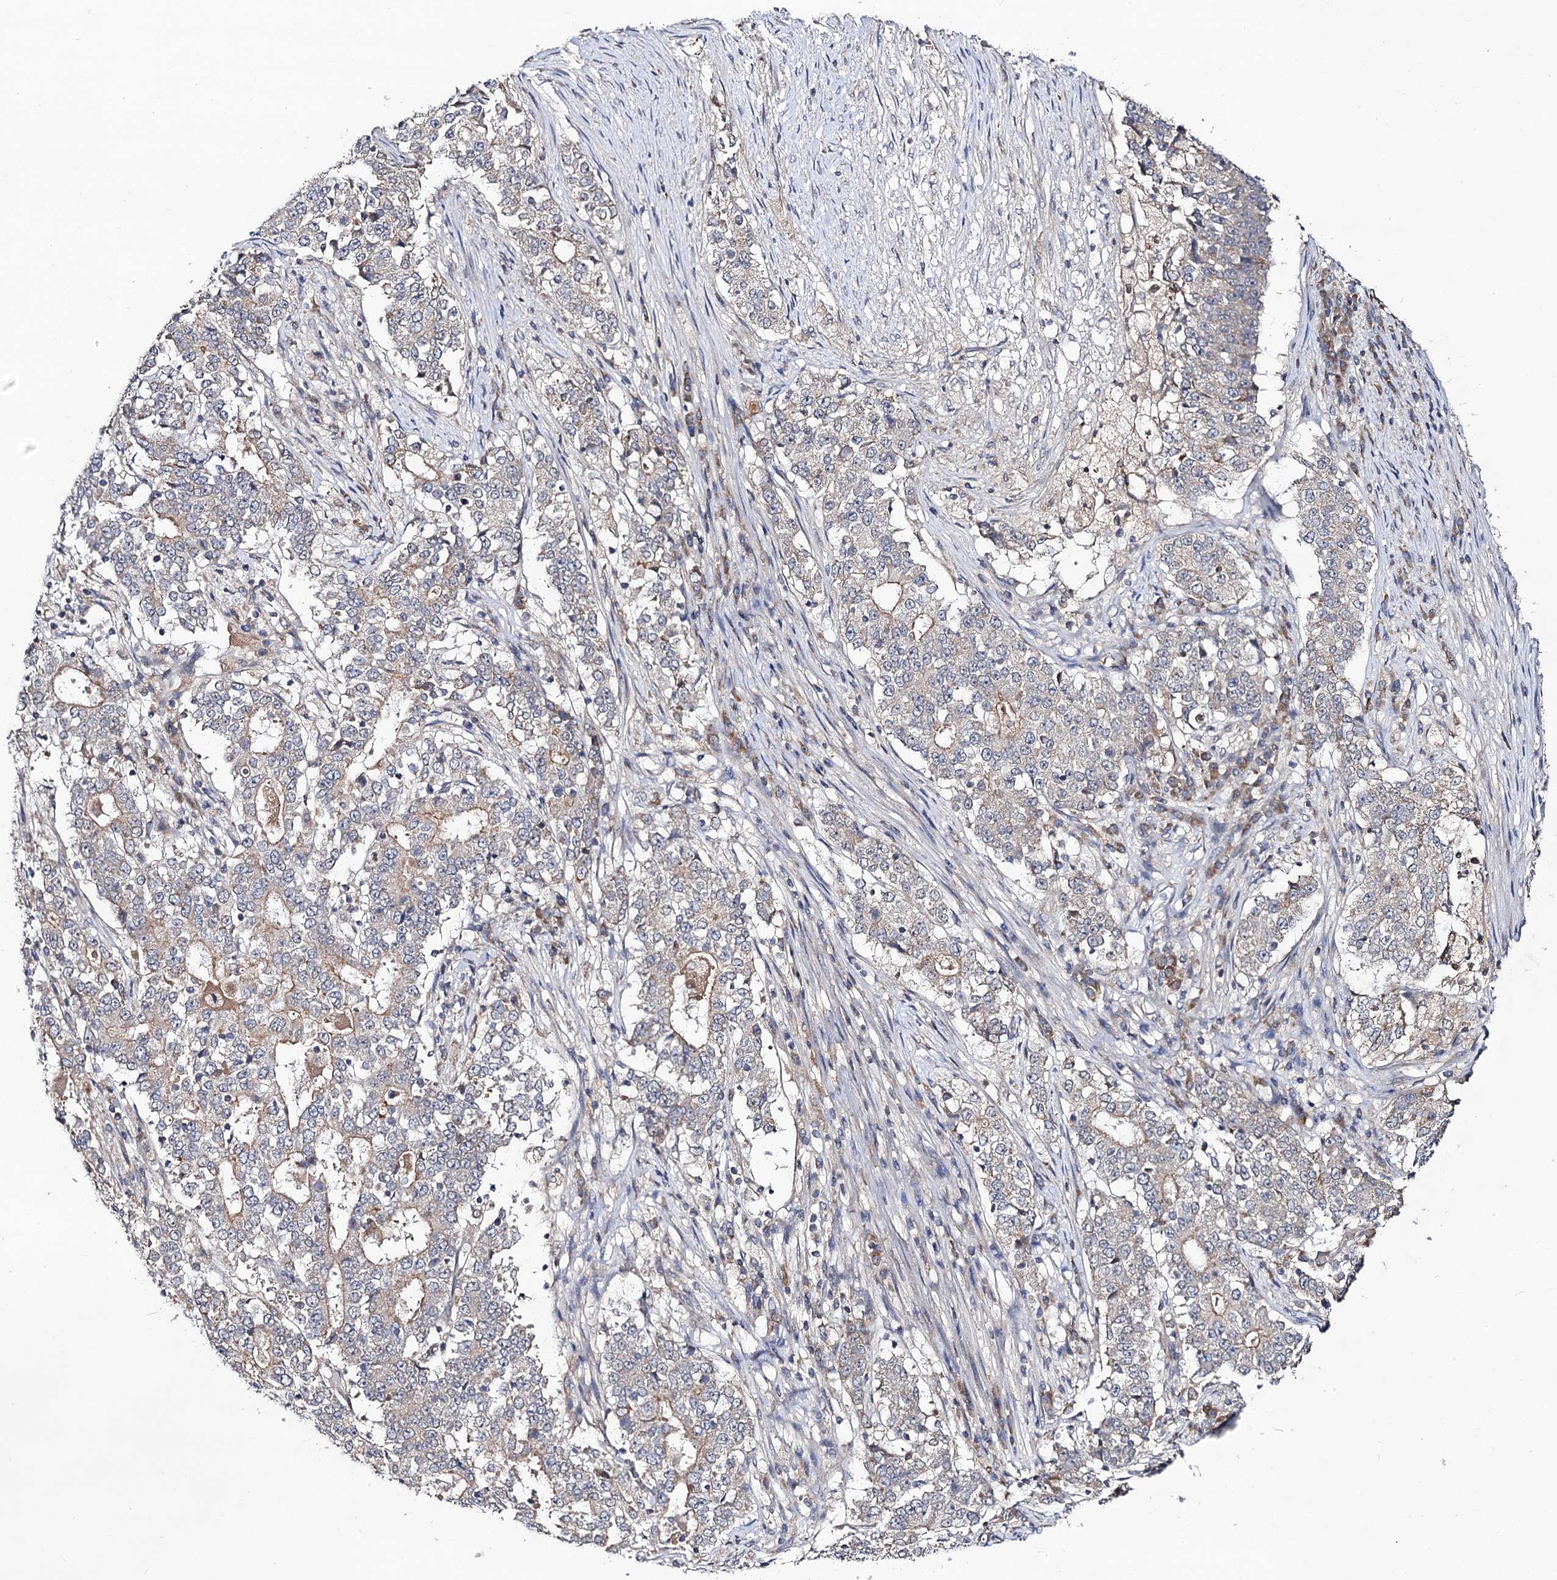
{"staining": {"intensity": "weak", "quantity": "<25%", "location": "cytoplasmic/membranous"}, "tissue": "stomach cancer", "cell_type": "Tumor cells", "image_type": "cancer", "snomed": [{"axis": "morphology", "description": "Adenocarcinoma, NOS"}, {"axis": "topography", "description": "Stomach"}], "caption": "Image shows no protein expression in tumor cells of stomach adenocarcinoma tissue.", "gene": "VPS37D", "patient": {"sex": "male", "age": 59}}